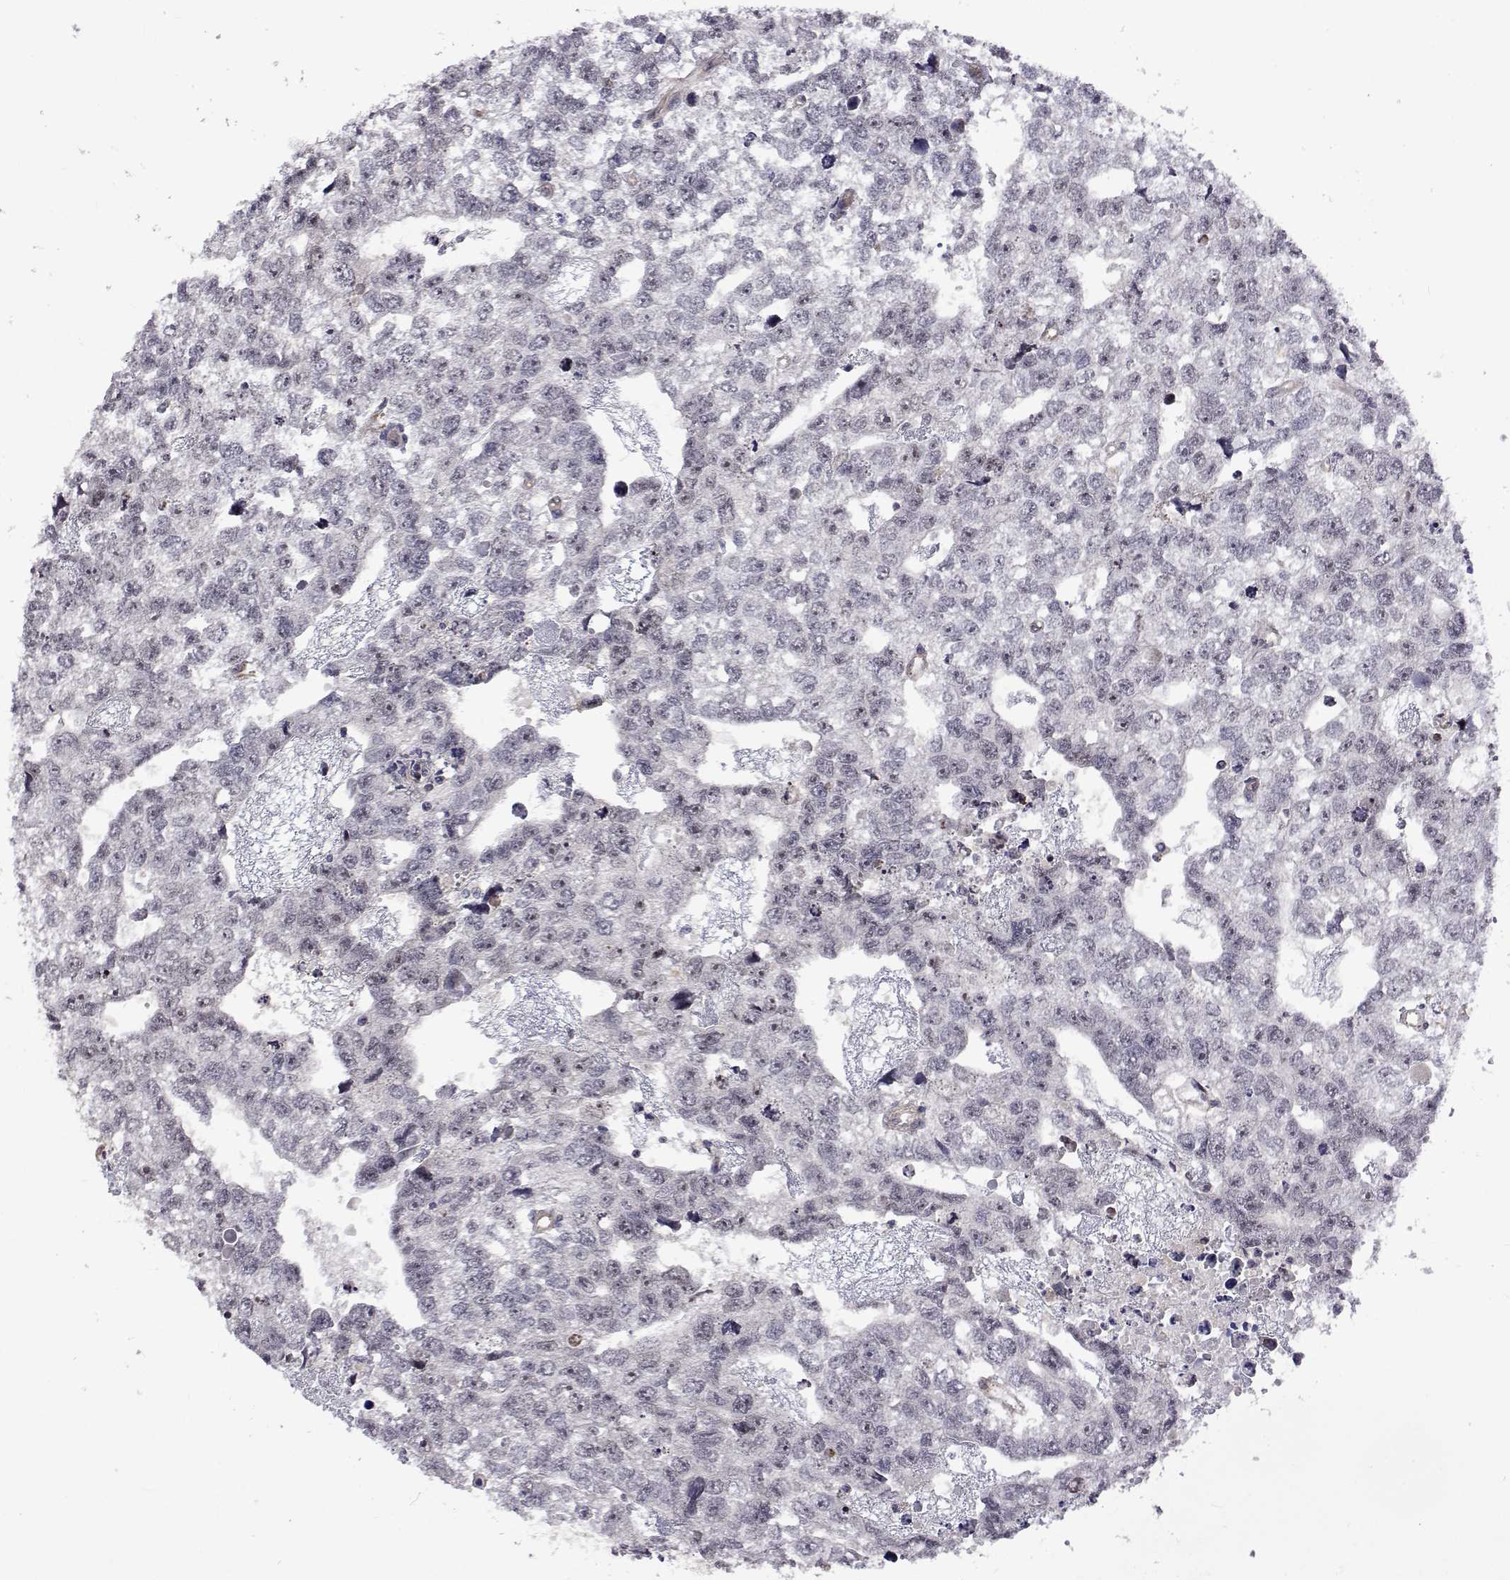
{"staining": {"intensity": "negative", "quantity": "none", "location": "none"}, "tissue": "testis cancer", "cell_type": "Tumor cells", "image_type": "cancer", "snomed": [{"axis": "morphology", "description": "Carcinoma, Embryonal, NOS"}, {"axis": "morphology", "description": "Teratoma, malignant, NOS"}, {"axis": "topography", "description": "Testis"}], "caption": "Tumor cells show no significant positivity in malignant teratoma (testis).", "gene": "NHP2", "patient": {"sex": "male", "age": 44}}